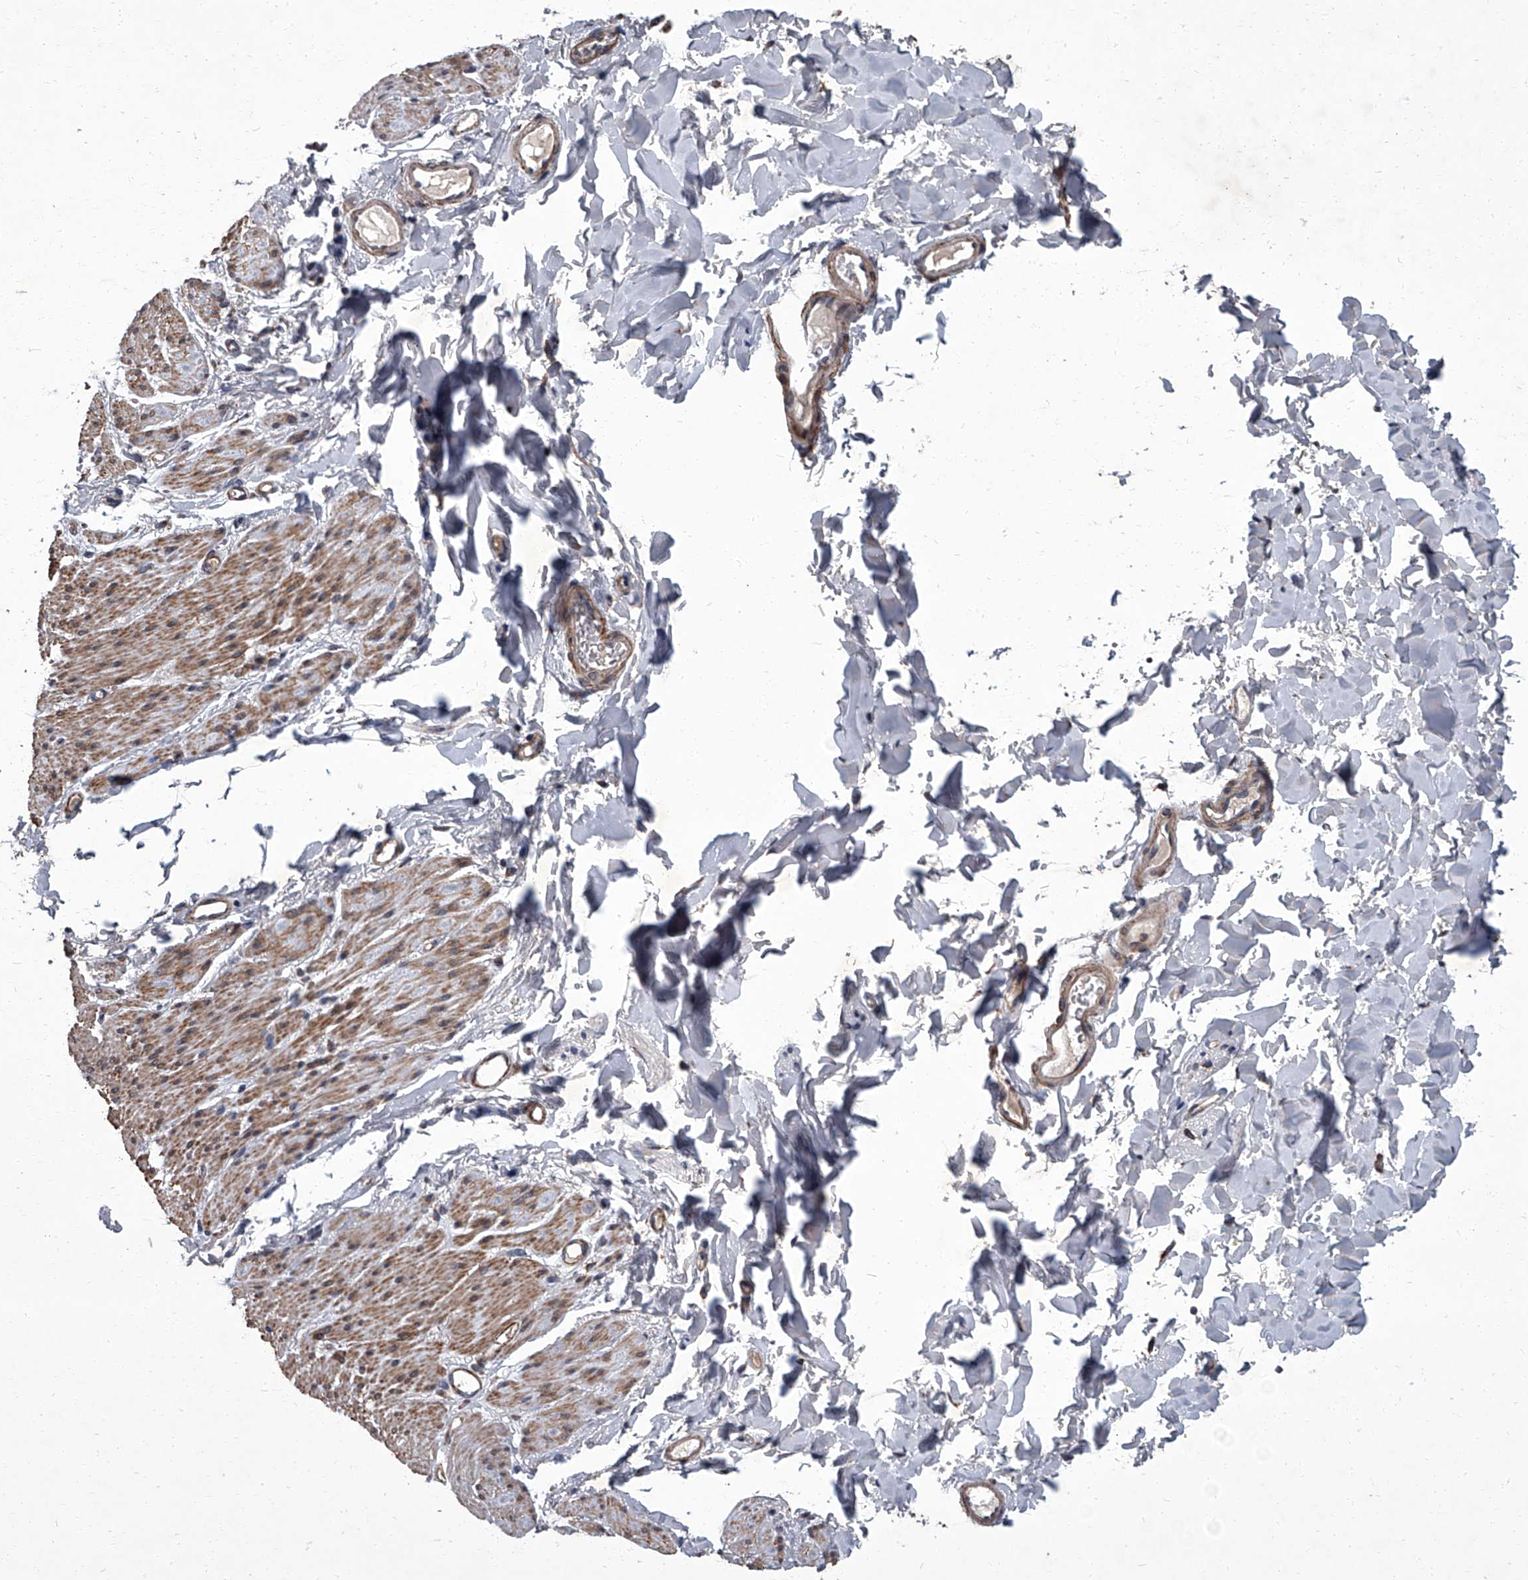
{"staining": {"intensity": "moderate", "quantity": ">75%", "location": "cytoplasmic/membranous"}, "tissue": "smooth muscle", "cell_type": "Smooth muscle cells", "image_type": "normal", "snomed": [{"axis": "morphology", "description": "Normal tissue, NOS"}, {"axis": "topography", "description": "Colon"}, {"axis": "topography", "description": "Peripheral nerve tissue"}], "caption": "A histopathology image of human smooth muscle stained for a protein demonstrates moderate cytoplasmic/membranous brown staining in smooth muscle cells. The staining was performed using DAB, with brown indicating positive protein expression. Nuclei are stained blue with hematoxylin.", "gene": "SIRT4", "patient": {"sex": "female", "age": 61}}